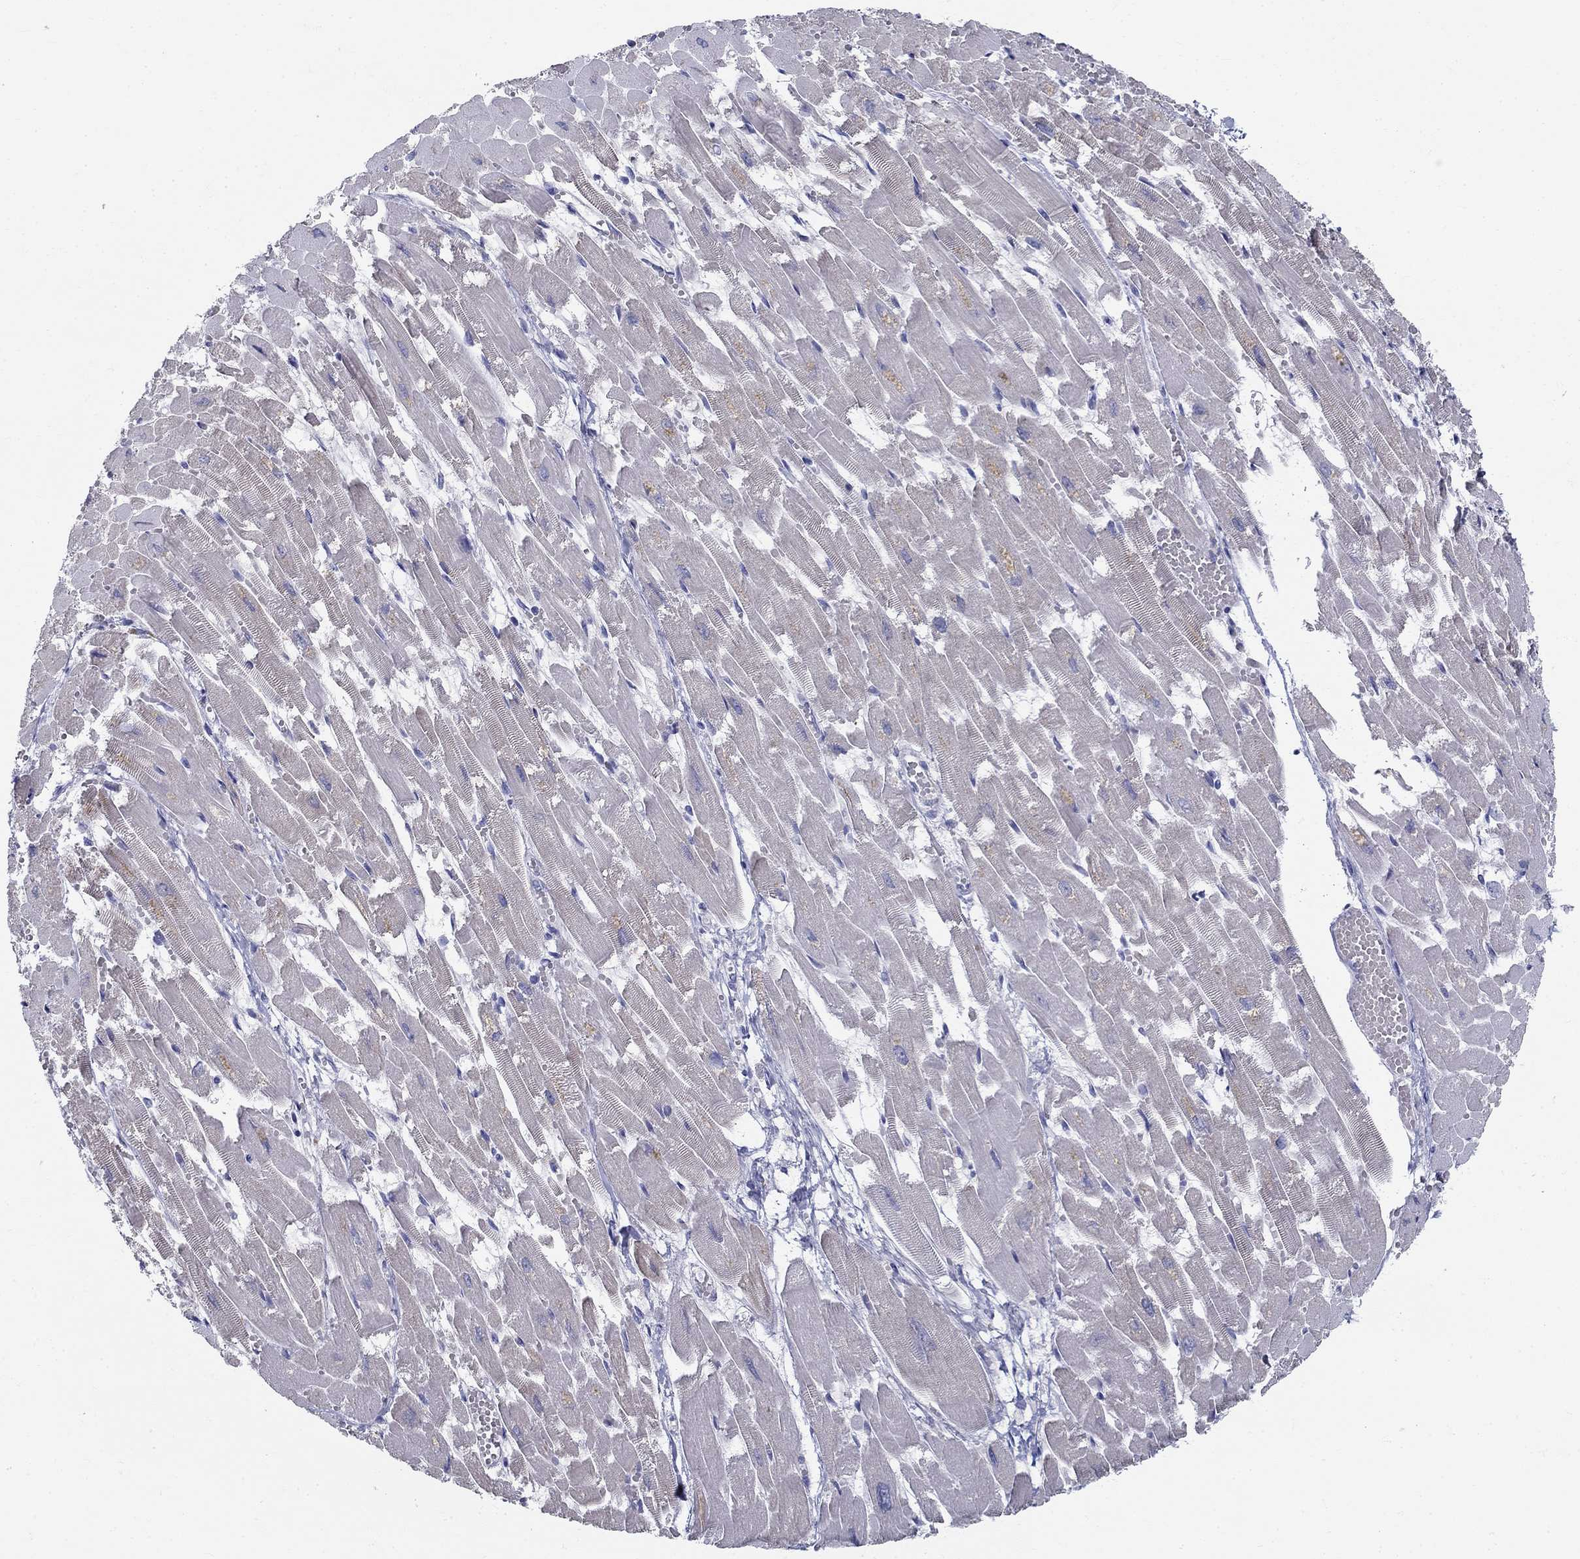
{"staining": {"intensity": "negative", "quantity": "none", "location": "none"}, "tissue": "heart muscle", "cell_type": "Cardiomyocytes", "image_type": "normal", "snomed": [{"axis": "morphology", "description": "Normal tissue, NOS"}, {"axis": "topography", "description": "Heart"}], "caption": "High power microscopy photomicrograph of an immunohistochemistry micrograph of unremarkable heart muscle, revealing no significant expression in cardiomyocytes. (Immunohistochemistry (ihc), brightfield microscopy, high magnification).", "gene": "ENSG00000290147", "patient": {"sex": "female", "age": 52}}